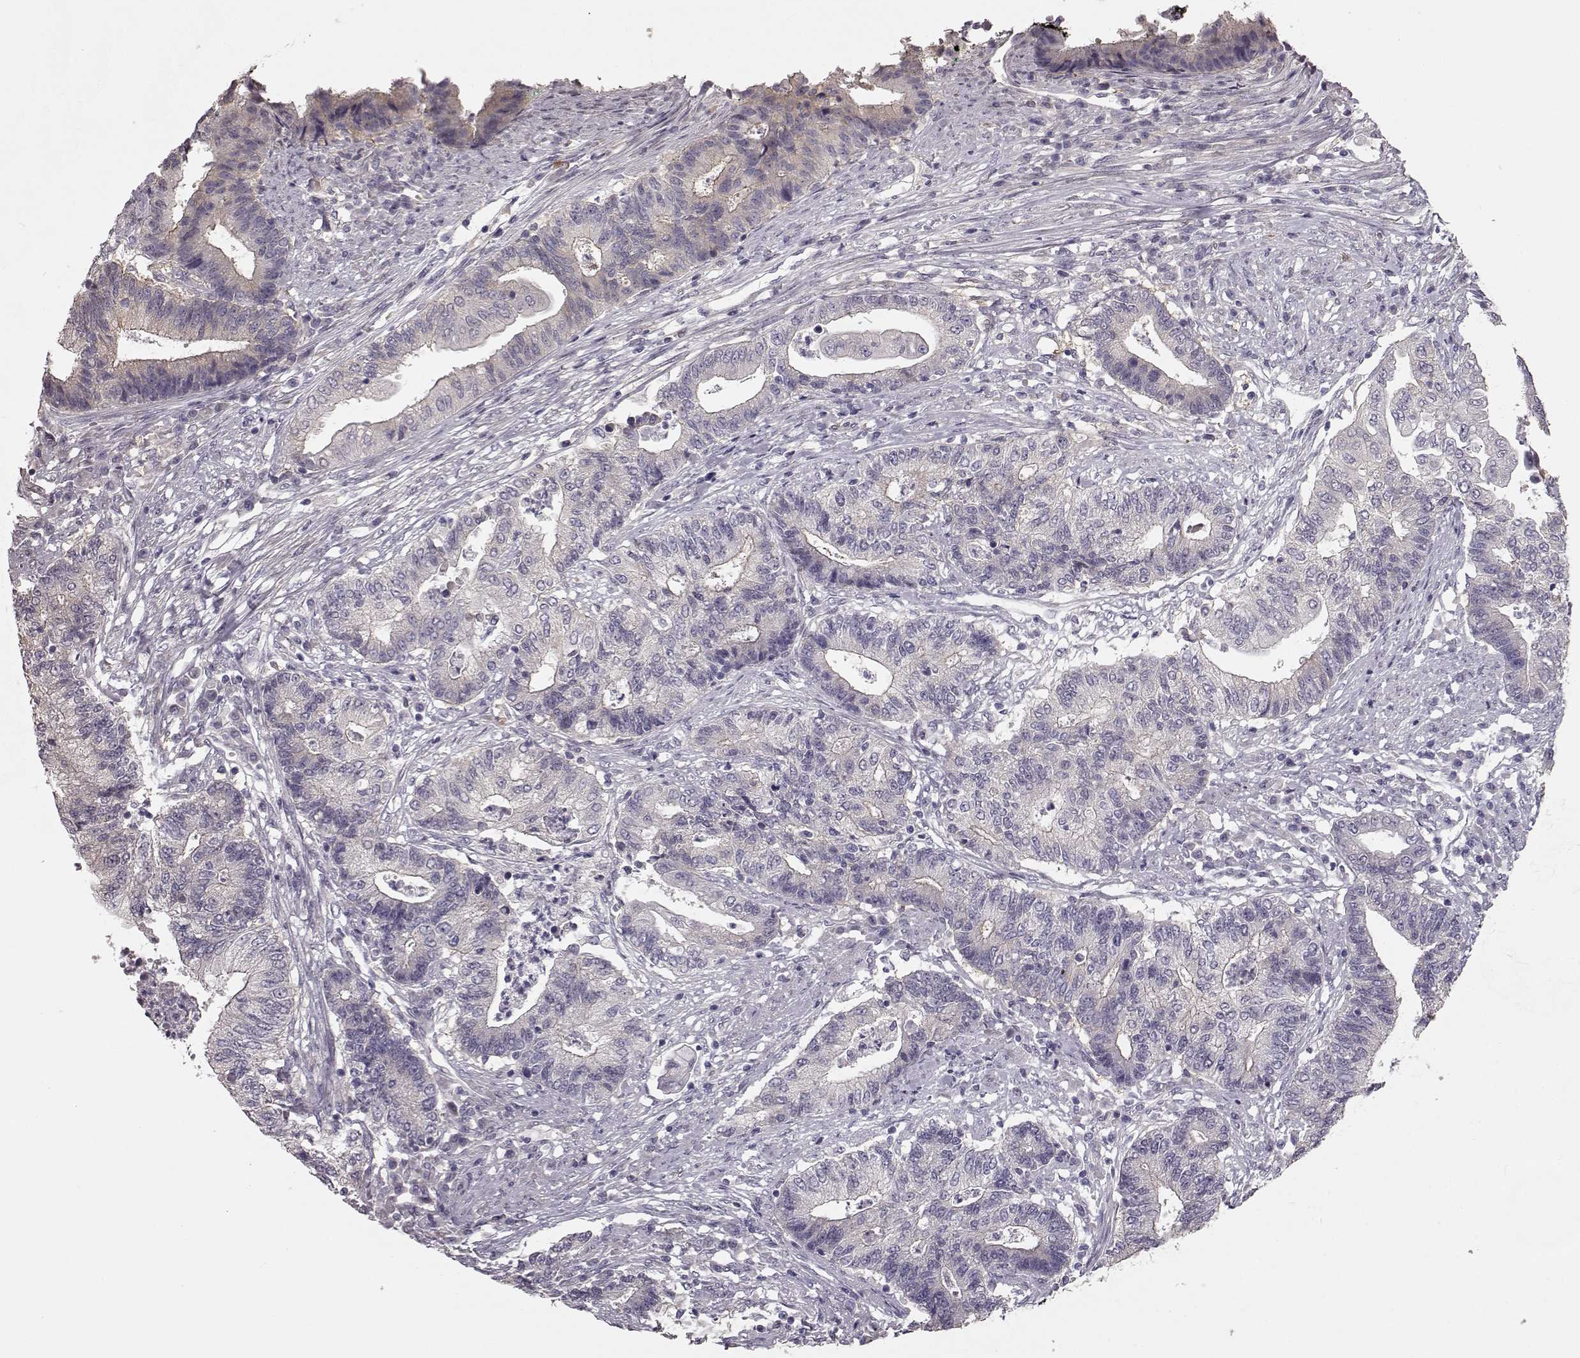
{"staining": {"intensity": "negative", "quantity": "none", "location": "none"}, "tissue": "endometrial cancer", "cell_type": "Tumor cells", "image_type": "cancer", "snomed": [{"axis": "morphology", "description": "Adenocarcinoma, NOS"}, {"axis": "topography", "description": "Uterus"}, {"axis": "topography", "description": "Endometrium"}], "caption": "High power microscopy histopathology image of an IHC photomicrograph of endometrial cancer (adenocarcinoma), revealing no significant positivity in tumor cells. (Brightfield microscopy of DAB (3,3'-diaminobenzidine) immunohistochemistry at high magnification).", "gene": "GPR50", "patient": {"sex": "female", "age": 54}}